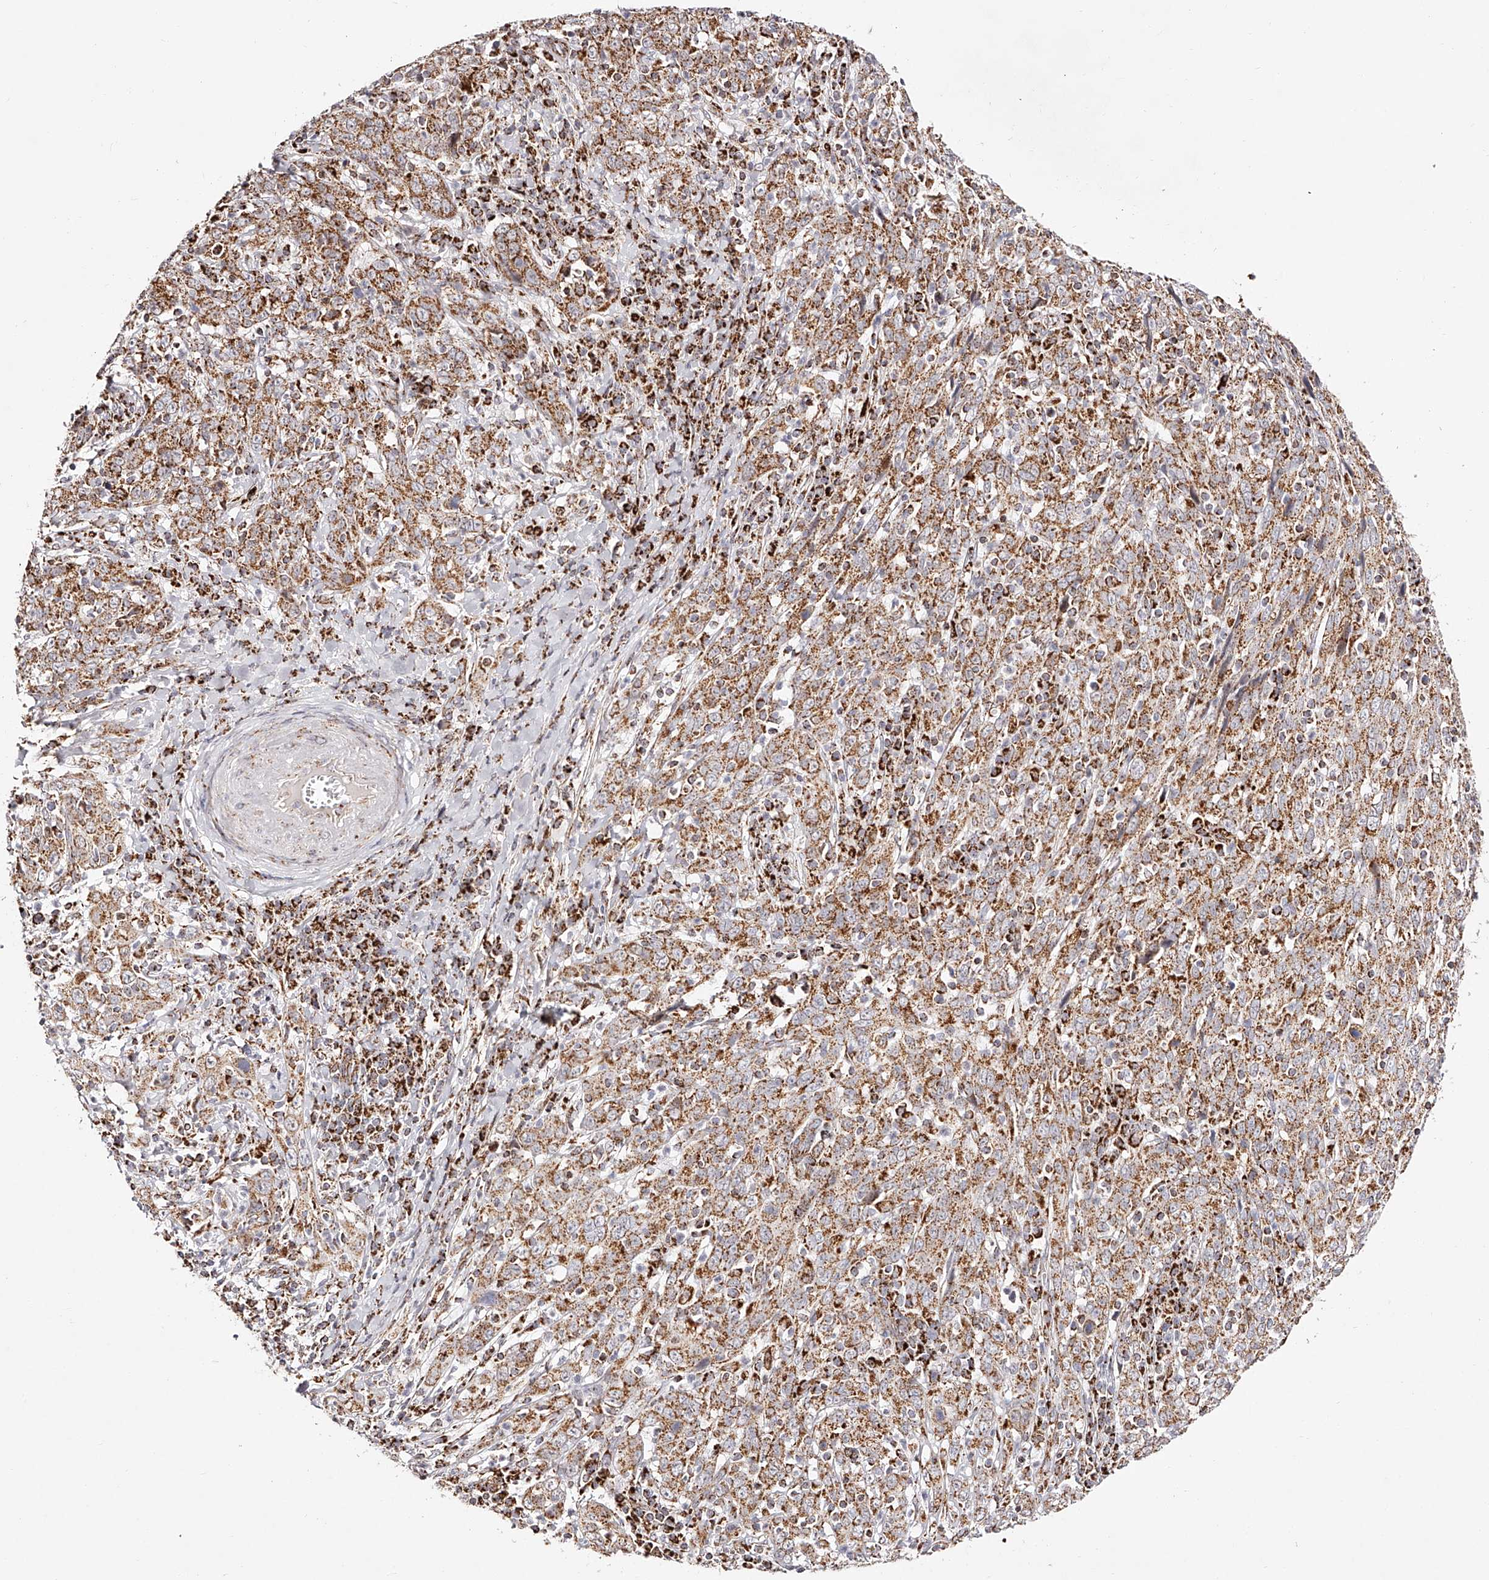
{"staining": {"intensity": "moderate", "quantity": ">75%", "location": "cytoplasmic/membranous"}, "tissue": "cervical cancer", "cell_type": "Tumor cells", "image_type": "cancer", "snomed": [{"axis": "morphology", "description": "Squamous cell carcinoma, NOS"}, {"axis": "topography", "description": "Cervix"}], "caption": "IHC photomicrograph of human cervical squamous cell carcinoma stained for a protein (brown), which displays medium levels of moderate cytoplasmic/membranous expression in approximately >75% of tumor cells.", "gene": "NDUFV3", "patient": {"sex": "female", "age": 46}}